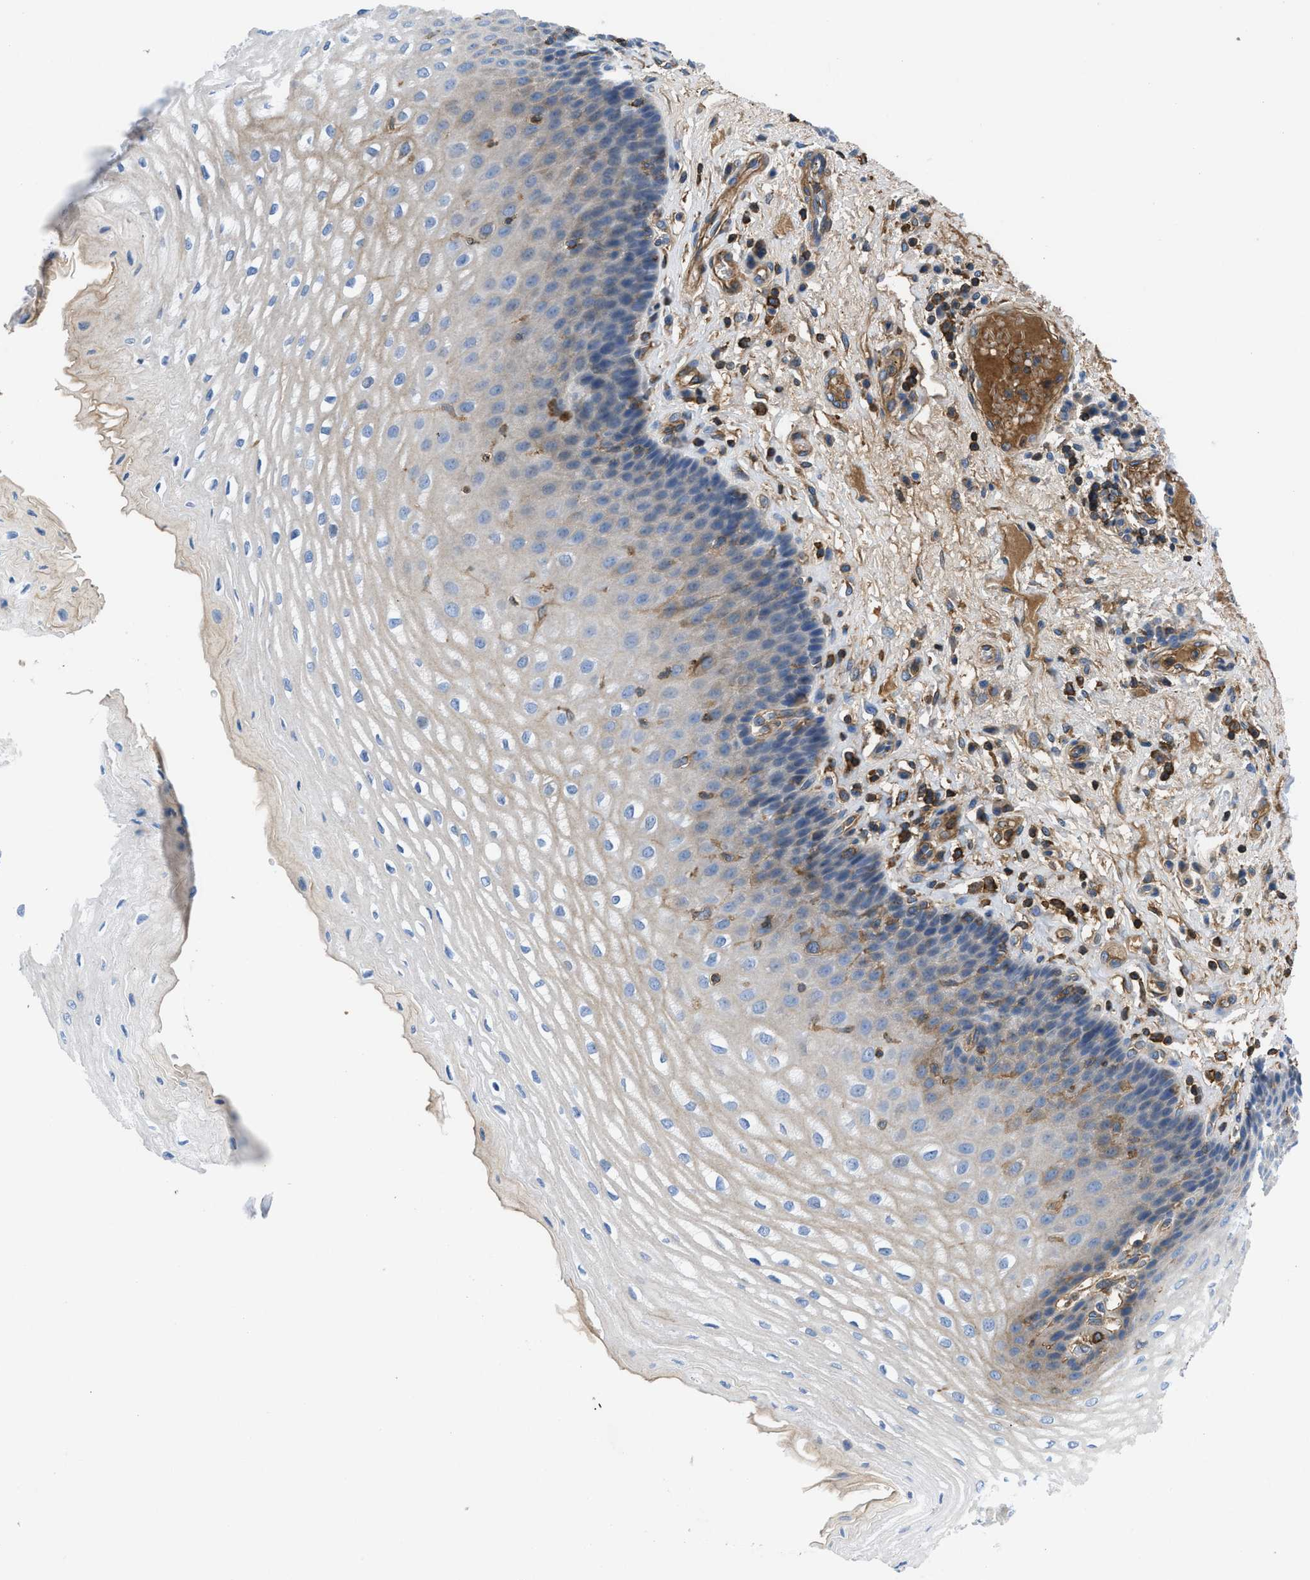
{"staining": {"intensity": "weak", "quantity": "<25%", "location": "cytoplasmic/membranous"}, "tissue": "esophagus", "cell_type": "Squamous epithelial cells", "image_type": "normal", "snomed": [{"axis": "morphology", "description": "Normal tissue, NOS"}, {"axis": "topography", "description": "Esophagus"}], "caption": "IHC of normal human esophagus demonstrates no expression in squamous epithelial cells.", "gene": "ATP6V0D1", "patient": {"sex": "male", "age": 54}}